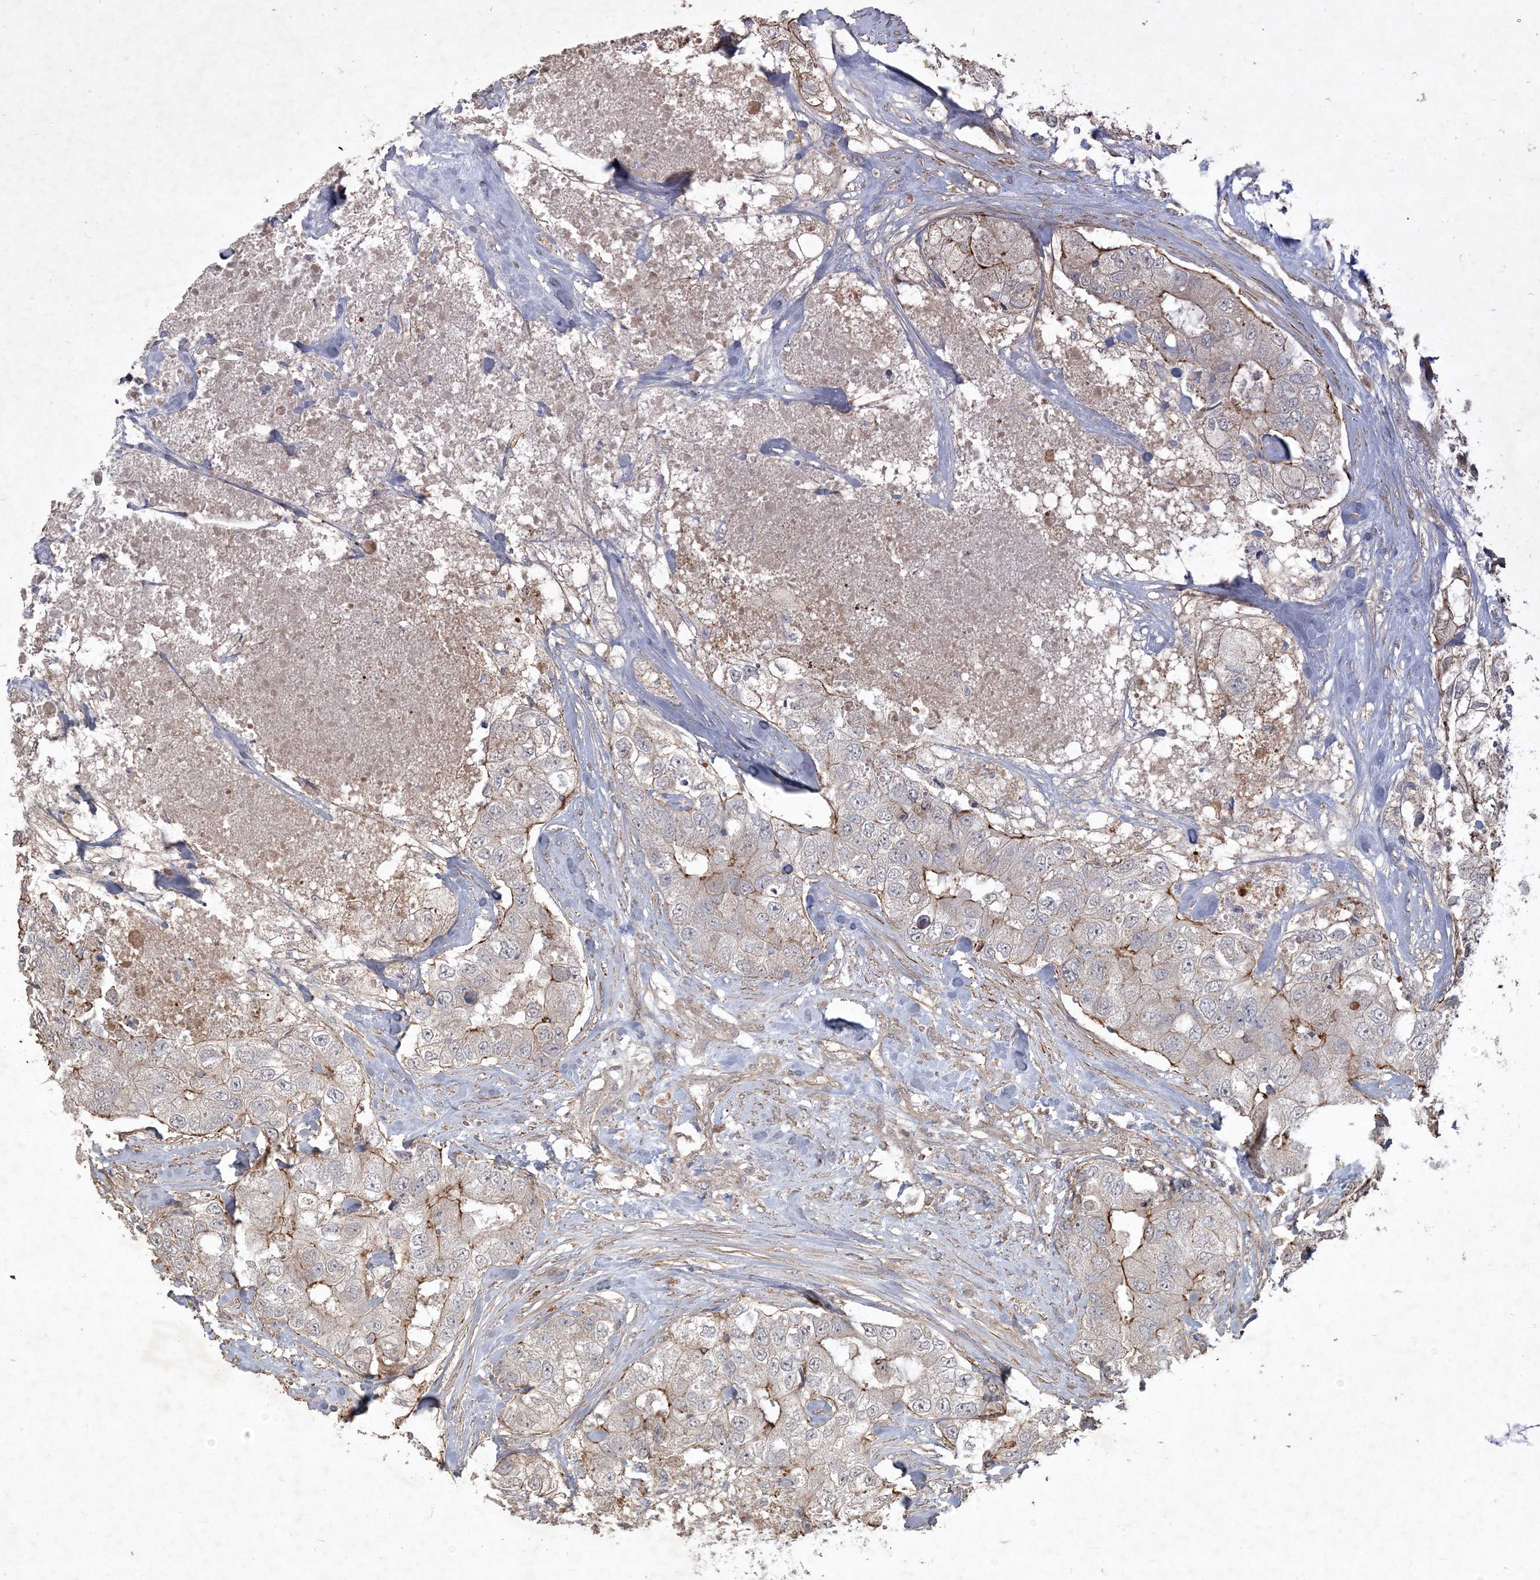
{"staining": {"intensity": "moderate", "quantity": "<25%", "location": "cytoplasmic/membranous"}, "tissue": "breast cancer", "cell_type": "Tumor cells", "image_type": "cancer", "snomed": [{"axis": "morphology", "description": "Duct carcinoma"}, {"axis": "topography", "description": "Breast"}], "caption": "Immunohistochemistry image of neoplastic tissue: human breast intraductal carcinoma stained using immunohistochemistry reveals low levels of moderate protein expression localized specifically in the cytoplasmic/membranous of tumor cells, appearing as a cytoplasmic/membranous brown color.", "gene": "PRRT3", "patient": {"sex": "female", "age": 62}}